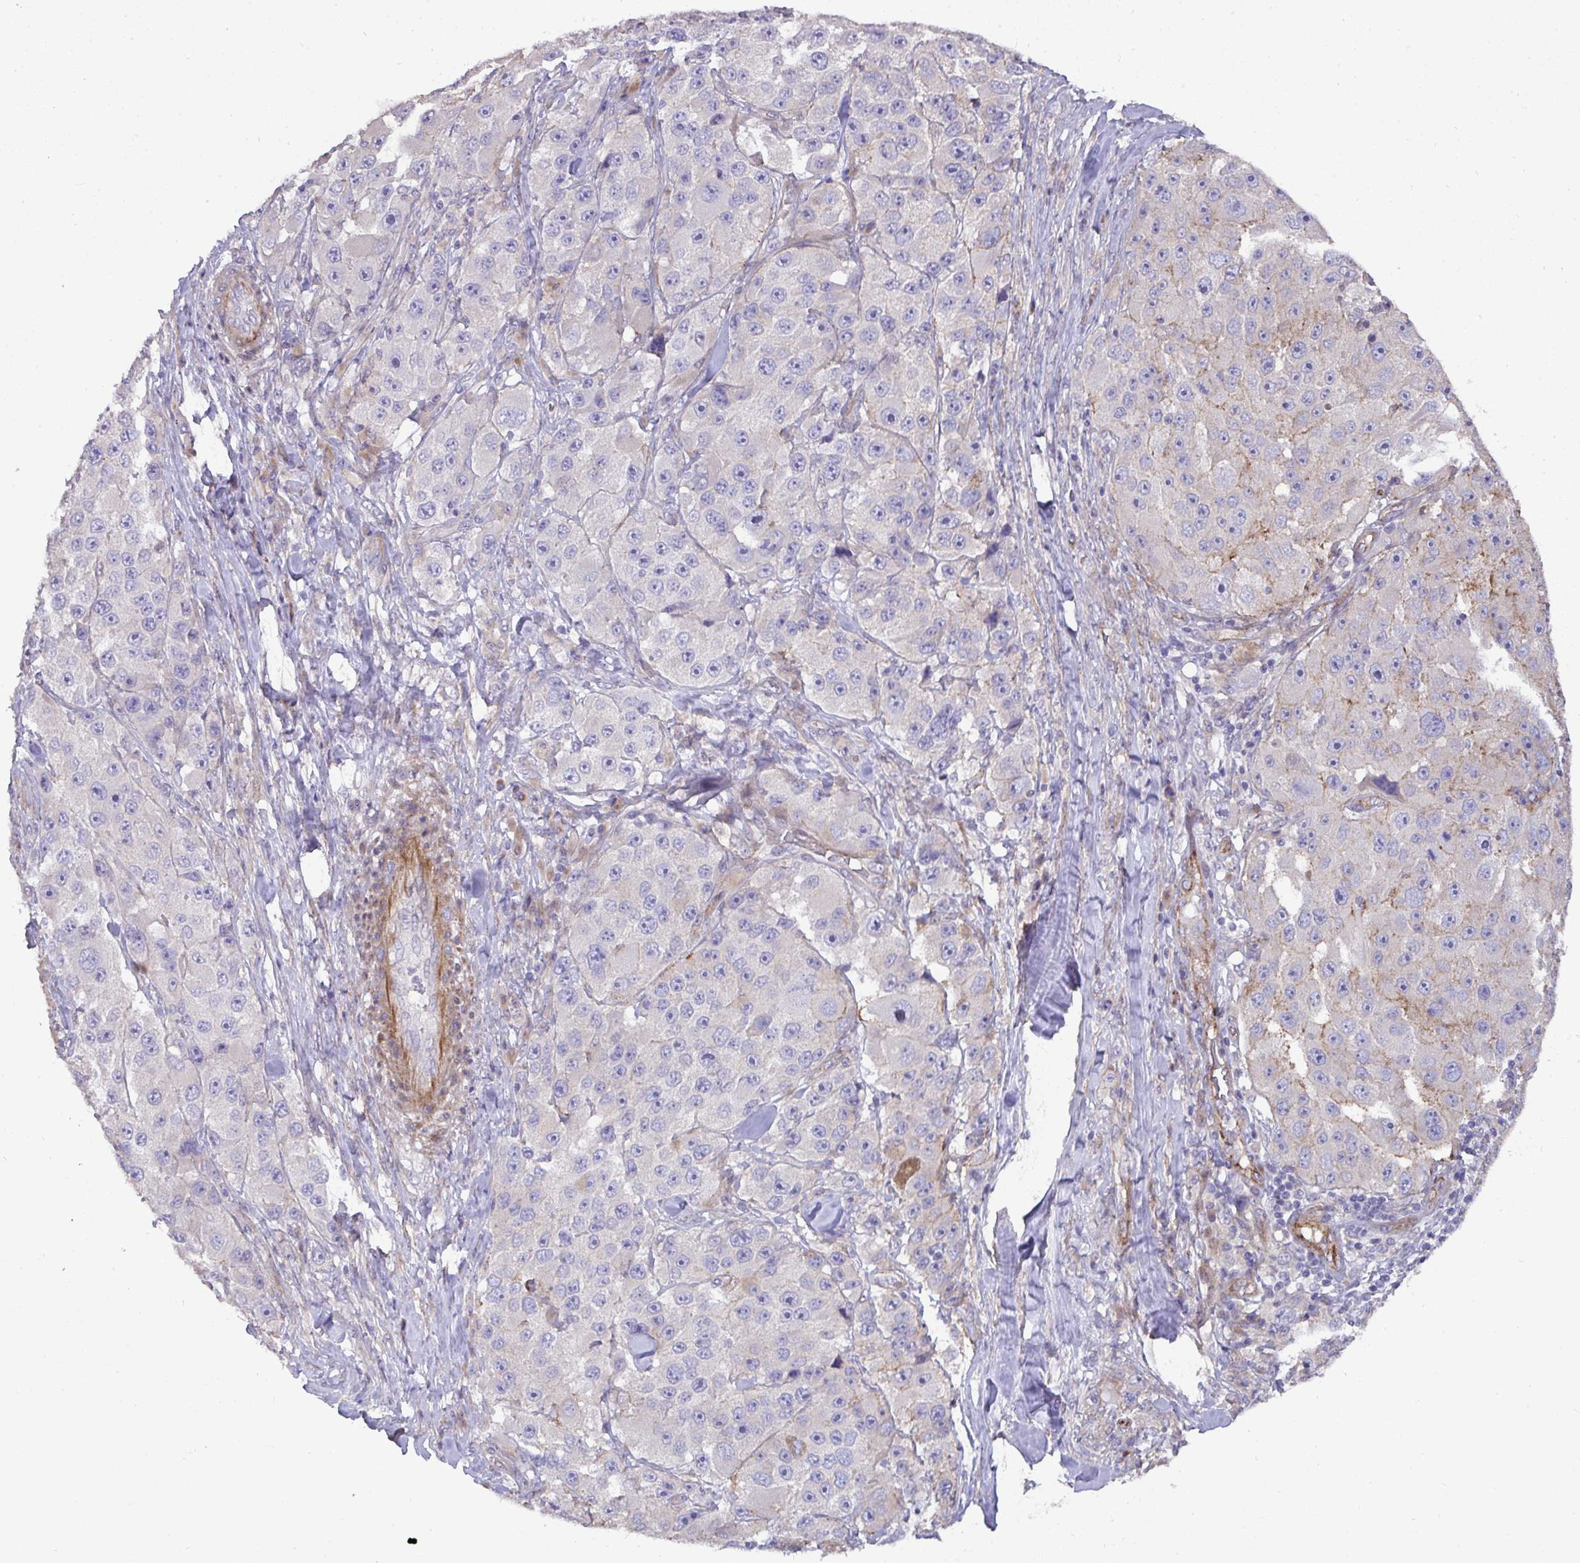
{"staining": {"intensity": "weak", "quantity": "<25%", "location": "cytoplasmic/membranous"}, "tissue": "melanoma", "cell_type": "Tumor cells", "image_type": "cancer", "snomed": [{"axis": "morphology", "description": "Malignant melanoma, Metastatic site"}, {"axis": "topography", "description": "Lymph node"}], "caption": "This is an IHC histopathology image of human malignant melanoma (metastatic site). There is no positivity in tumor cells.", "gene": "SH2D1B", "patient": {"sex": "male", "age": 62}}